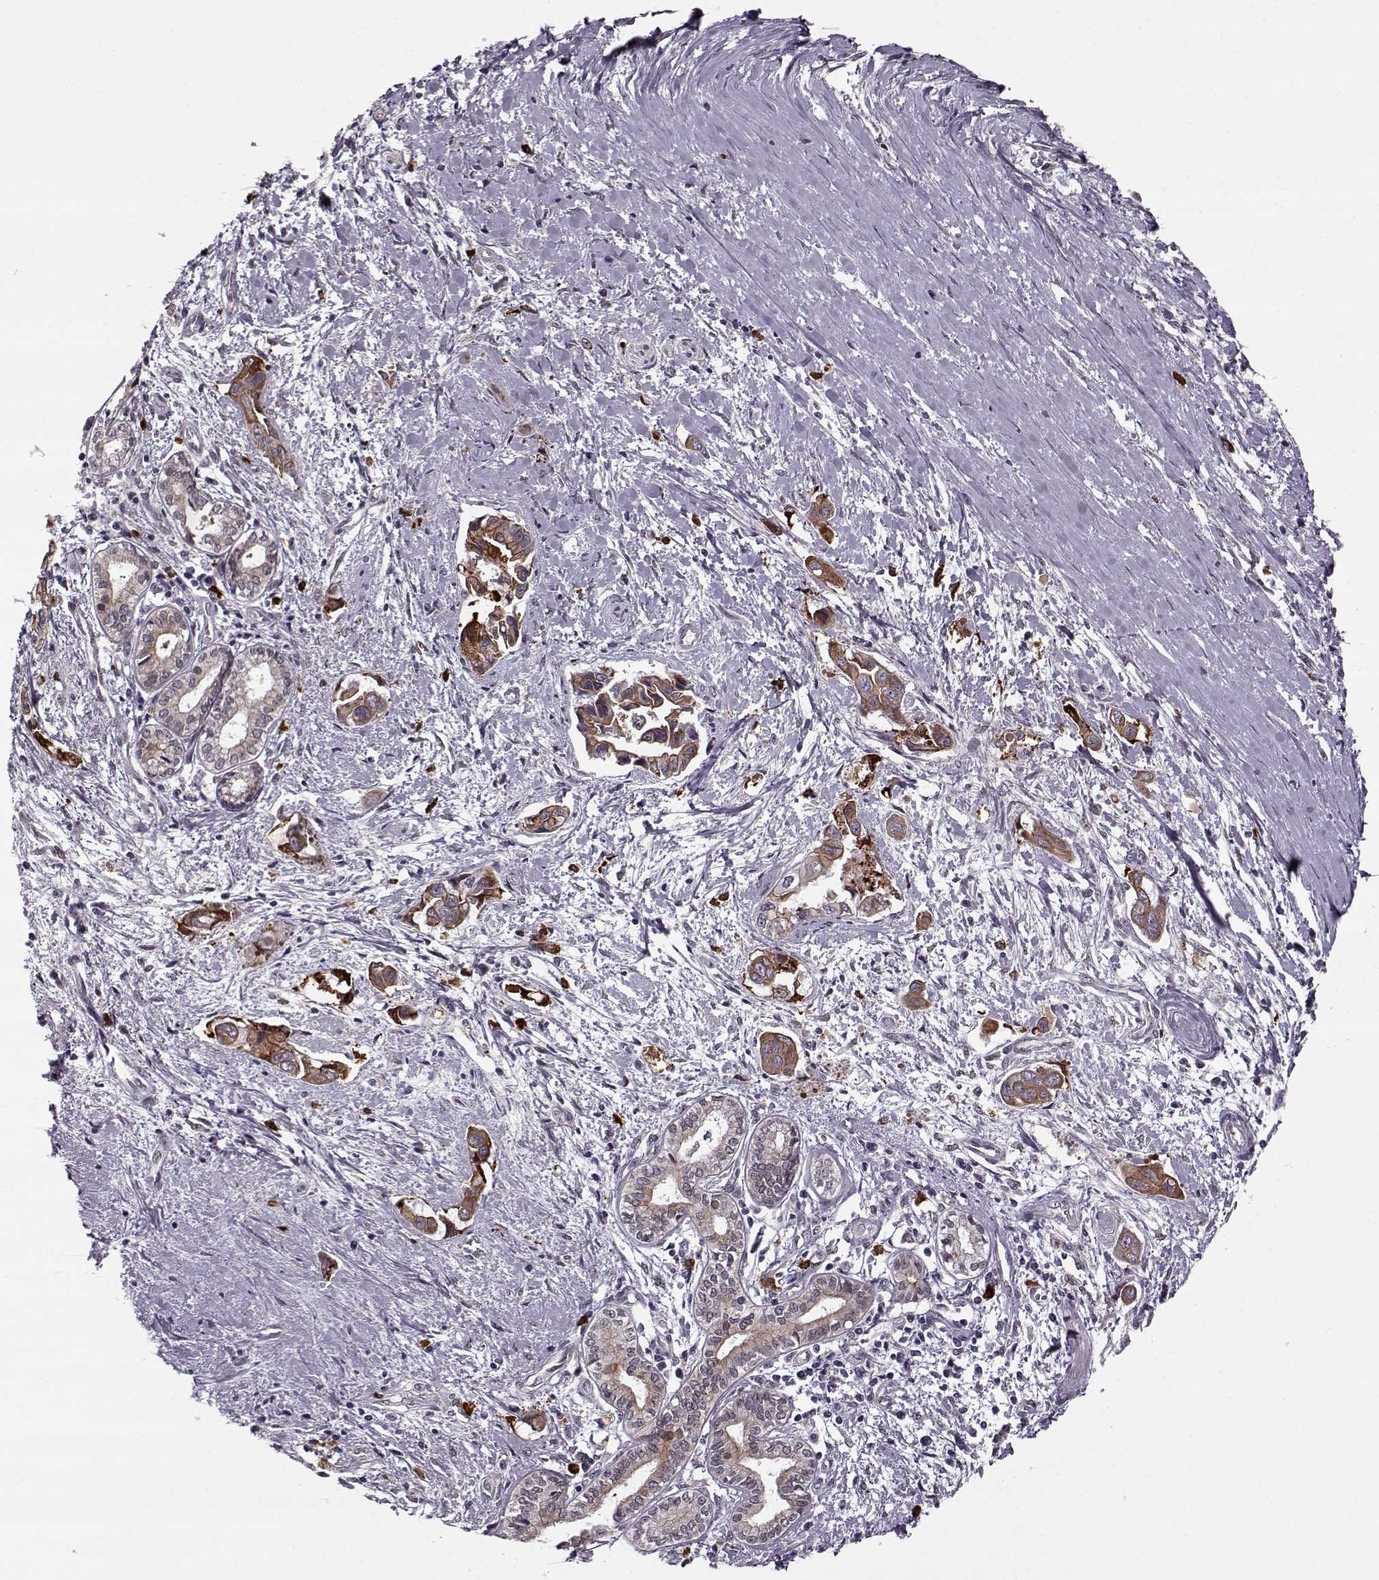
{"staining": {"intensity": "strong", "quantity": "25%-75%", "location": "cytoplasmic/membranous"}, "tissue": "pancreatic cancer", "cell_type": "Tumor cells", "image_type": "cancer", "snomed": [{"axis": "morphology", "description": "Adenocarcinoma, NOS"}, {"axis": "topography", "description": "Pancreas"}], "caption": "This is a micrograph of immunohistochemistry (IHC) staining of pancreatic adenocarcinoma, which shows strong staining in the cytoplasmic/membranous of tumor cells.", "gene": "DENND4B", "patient": {"sex": "male", "age": 60}}